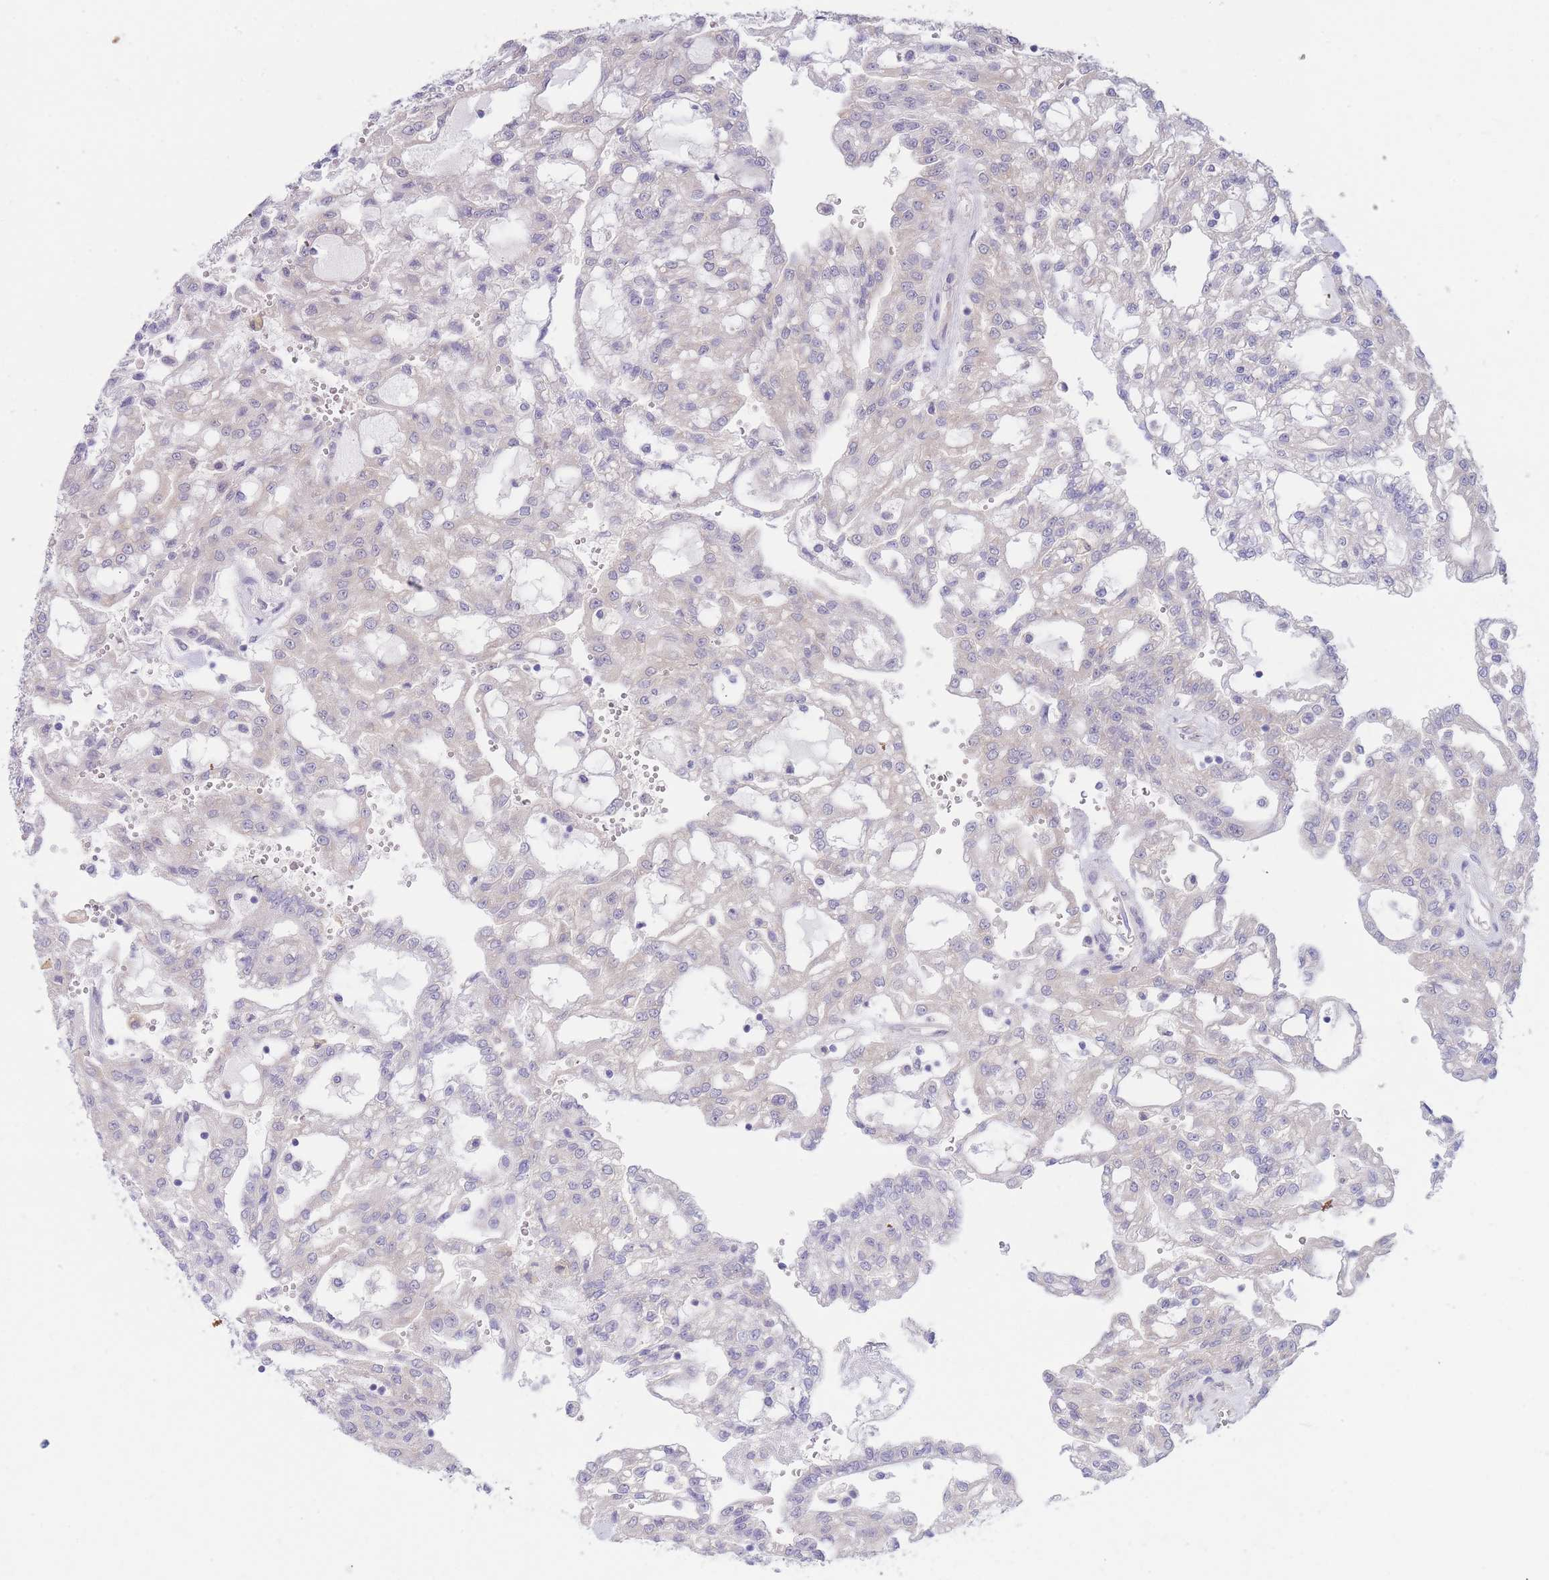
{"staining": {"intensity": "negative", "quantity": "none", "location": "none"}, "tissue": "renal cancer", "cell_type": "Tumor cells", "image_type": "cancer", "snomed": [{"axis": "morphology", "description": "Adenocarcinoma, NOS"}, {"axis": "topography", "description": "Kidney"}], "caption": "This is an immunohistochemistry (IHC) histopathology image of human renal adenocarcinoma. There is no staining in tumor cells.", "gene": "ZNF281", "patient": {"sex": "male", "age": 63}}